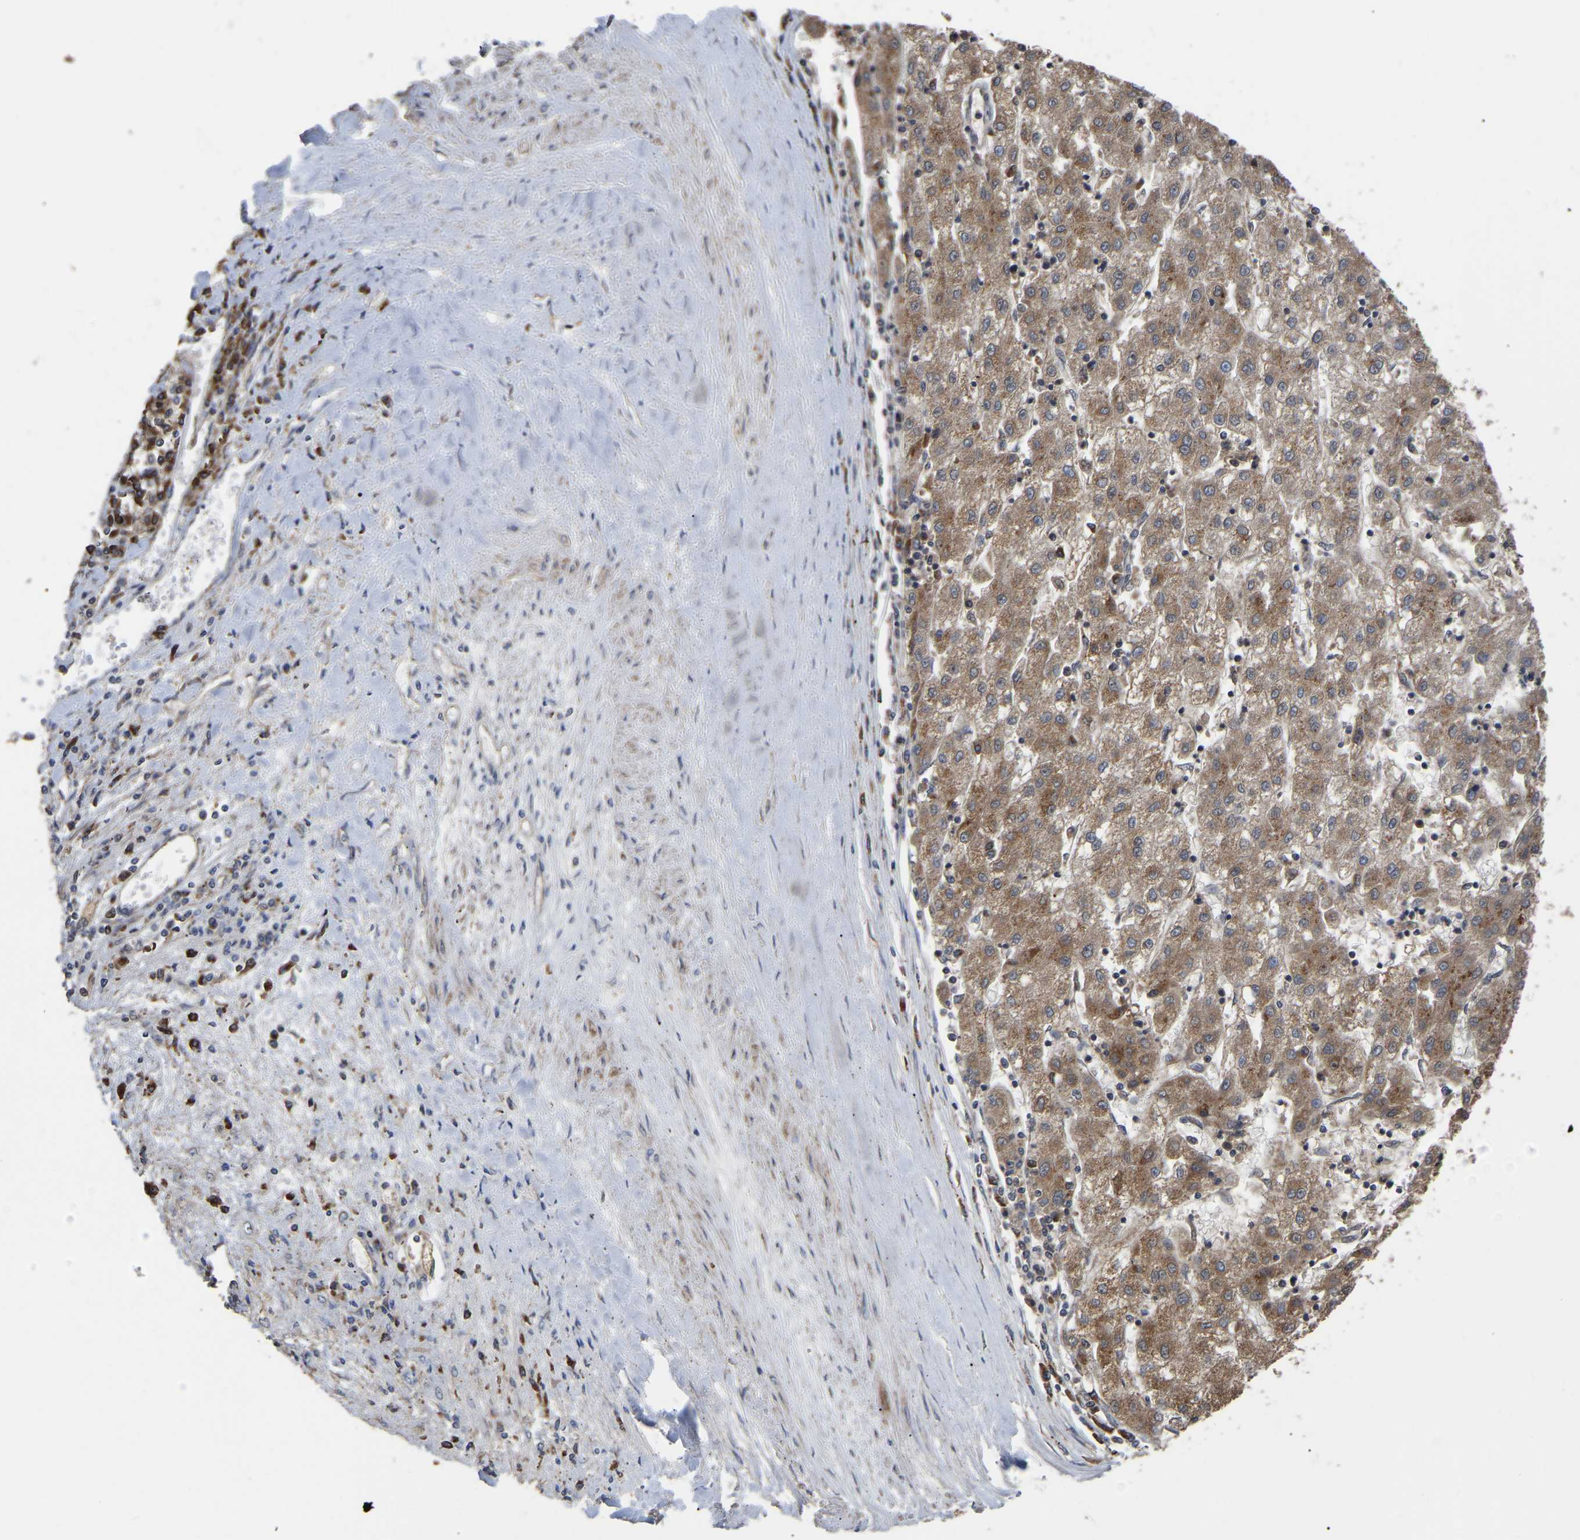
{"staining": {"intensity": "moderate", "quantity": ">75%", "location": "cytoplasmic/membranous"}, "tissue": "liver cancer", "cell_type": "Tumor cells", "image_type": "cancer", "snomed": [{"axis": "morphology", "description": "Carcinoma, Hepatocellular, NOS"}, {"axis": "topography", "description": "Liver"}], "caption": "Immunohistochemical staining of human liver cancer (hepatocellular carcinoma) exhibits moderate cytoplasmic/membranous protein expression in about >75% of tumor cells. (Stains: DAB in brown, nuclei in blue, Microscopy: brightfield microscopy at high magnification).", "gene": "GCC1", "patient": {"sex": "male", "age": 72}}